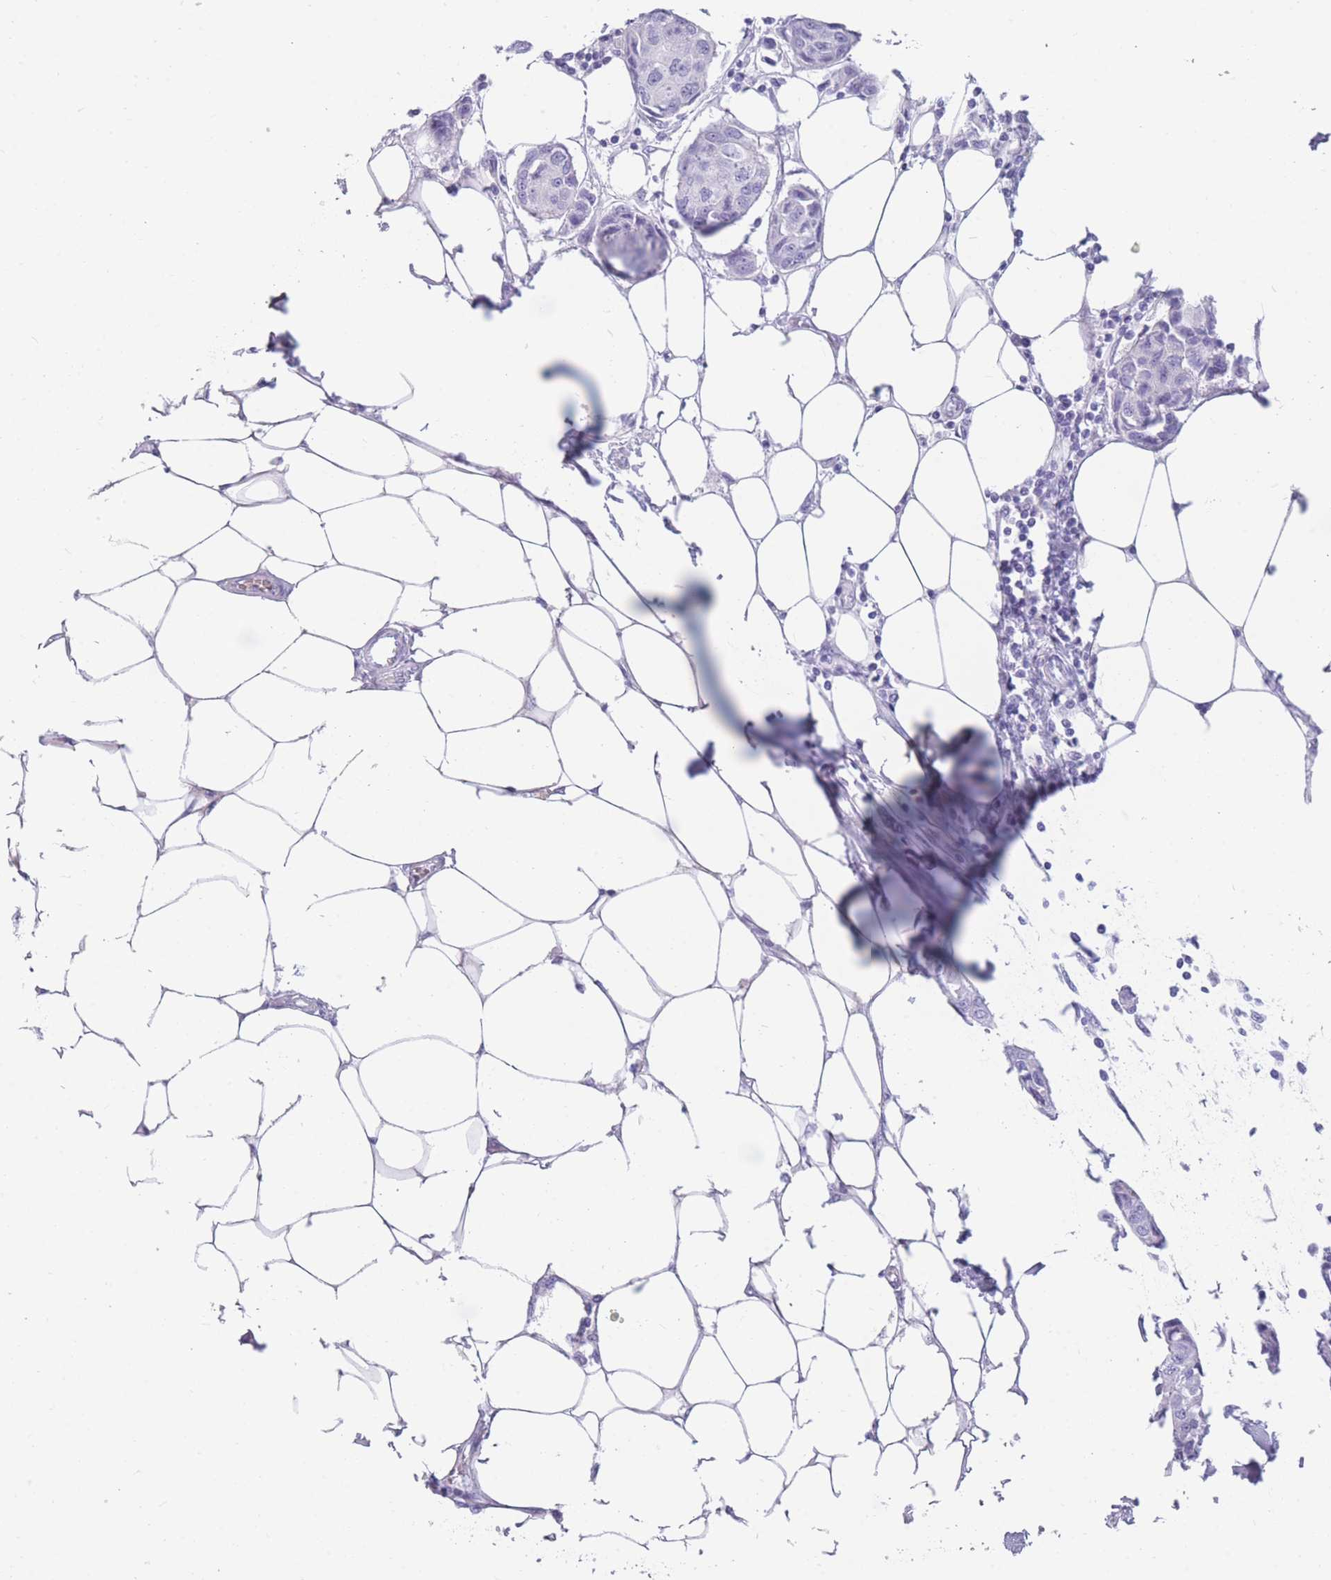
{"staining": {"intensity": "negative", "quantity": "none", "location": "none"}, "tissue": "breast cancer", "cell_type": "Tumor cells", "image_type": "cancer", "snomed": [{"axis": "morphology", "description": "Duct carcinoma"}, {"axis": "topography", "description": "Breast"}, {"axis": "topography", "description": "Lymph node"}], "caption": "This is an immunohistochemistry (IHC) micrograph of breast invasive ductal carcinoma. There is no positivity in tumor cells.", "gene": "TNFSF11", "patient": {"sex": "female", "age": 80}}